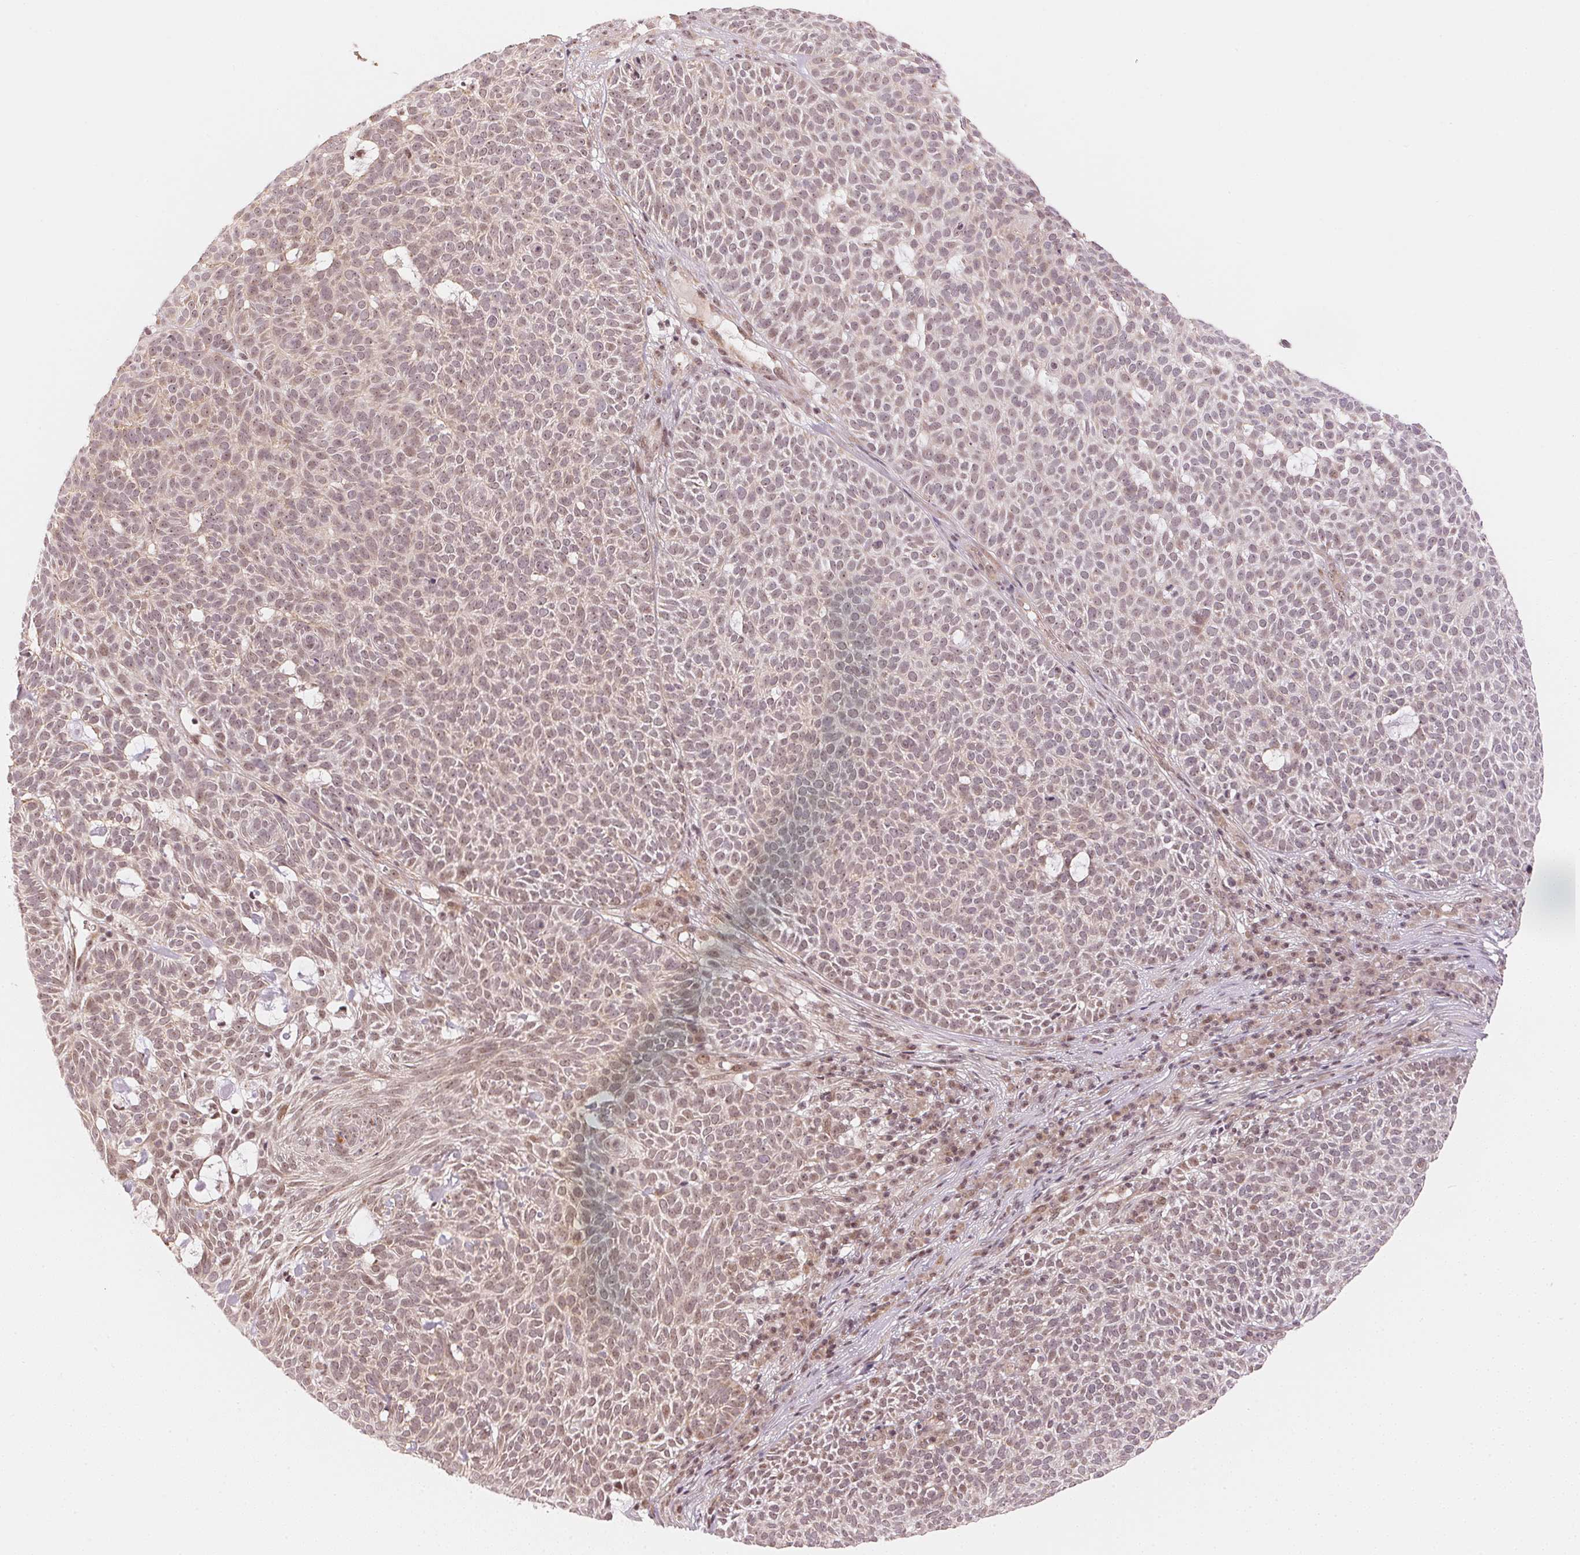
{"staining": {"intensity": "weak", "quantity": "25%-75%", "location": "cytoplasmic/membranous,nuclear"}, "tissue": "skin cancer", "cell_type": "Tumor cells", "image_type": "cancer", "snomed": [{"axis": "morphology", "description": "Squamous cell carcinoma, NOS"}, {"axis": "topography", "description": "Skin"}], "caption": "Brown immunohistochemical staining in human skin cancer shows weak cytoplasmic/membranous and nuclear staining in about 25%-75% of tumor cells.", "gene": "KAT6A", "patient": {"sex": "female", "age": 90}}